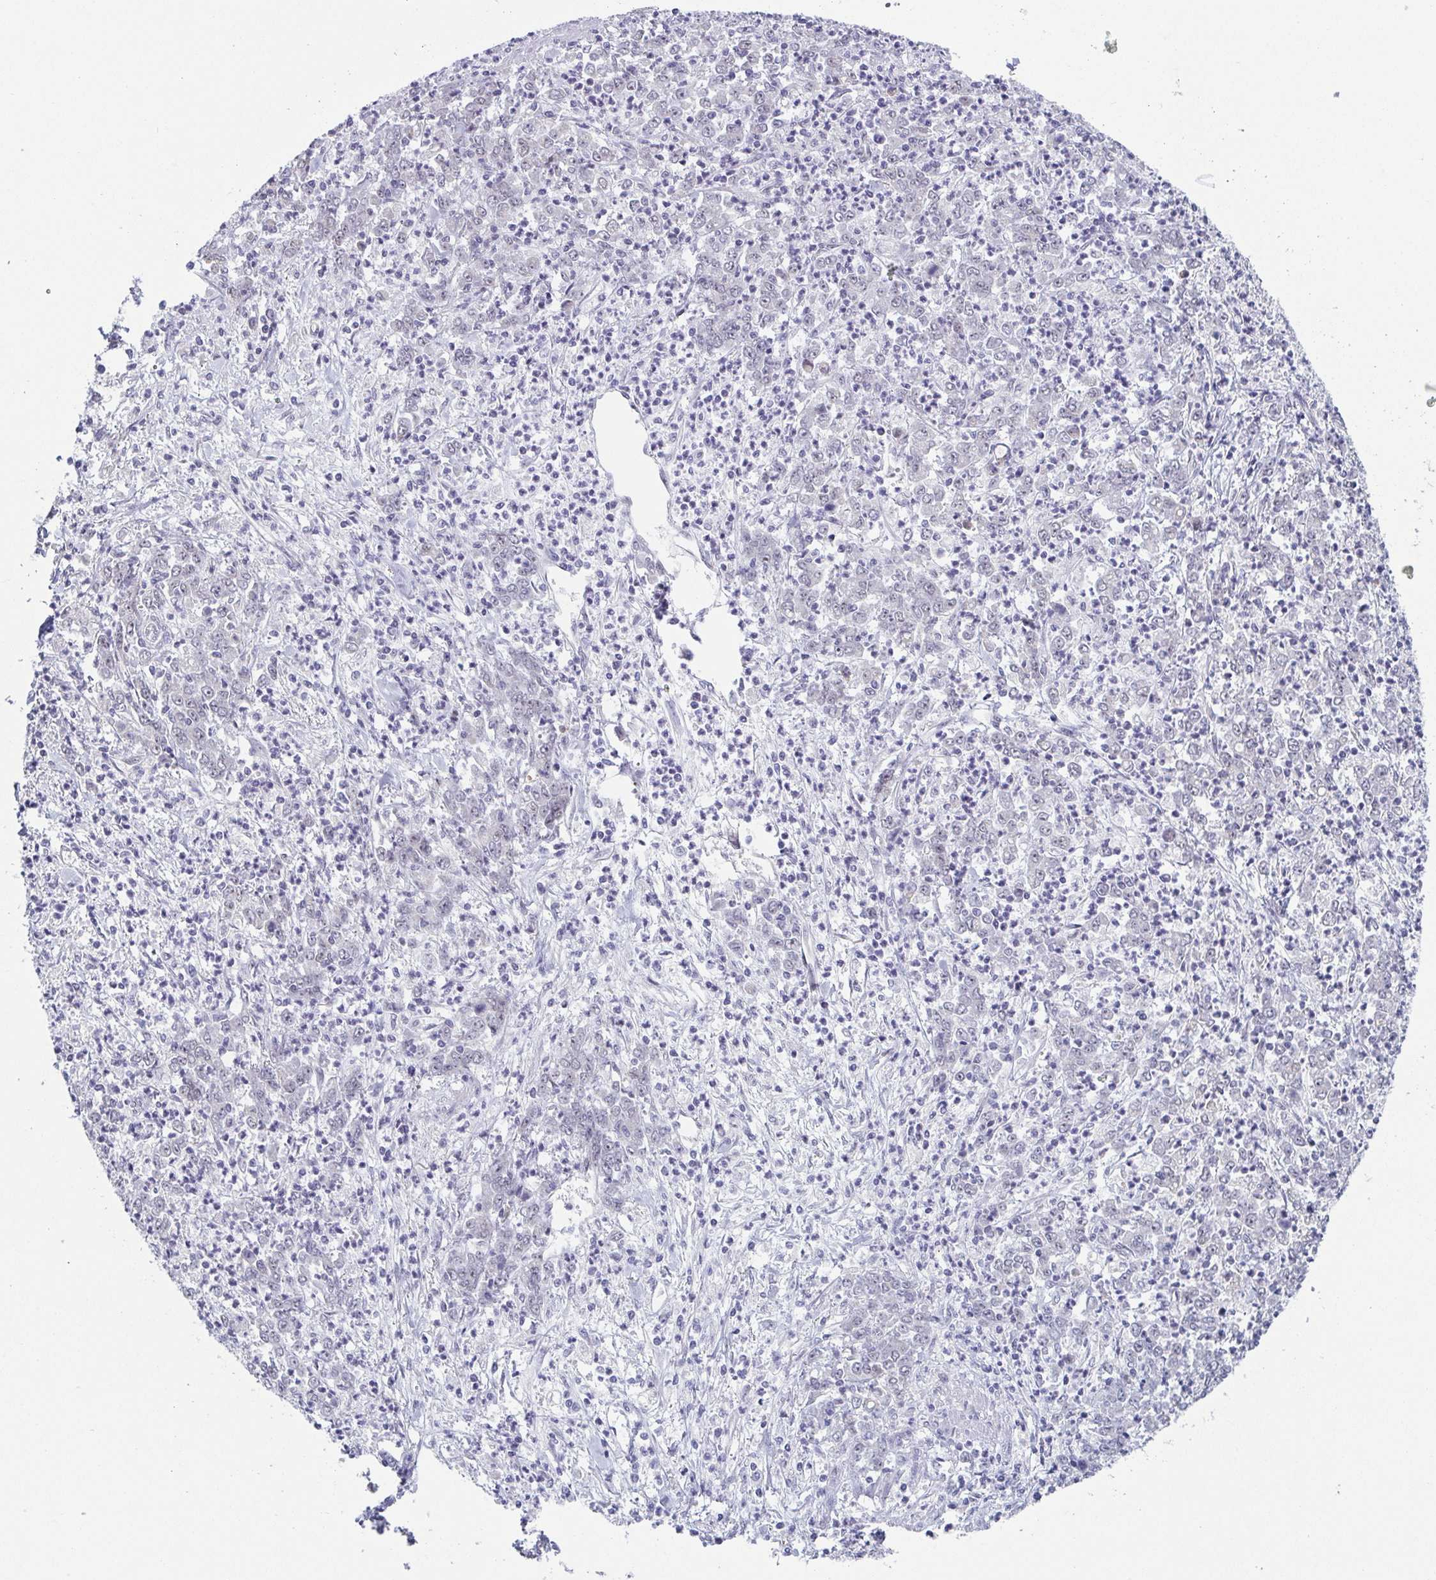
{"staining": {"intensity": "negative", "quantity": "none", "location": "none"}, "tissue": "stomach cancer", "cell_type": "Tumor cells", "image_type": "cancer", "snomed": [{"axis": "morphology", "description": "Adenocarcinoma, NOS"}, {"axis": "topography", "description": "Stomach, lower"}], "caption": "IHC photomicrograph of stomach cancer (adenocarcinoma) stained for a protein (brown), which demonstrates no expression in tumor cells. Brightfield microscopy of immunohistochemistry stained with DAB (brown) and hematoxylin (blue), captured at high magnification.", "gene": "EXOSC7", "patient": {"sex": "female", "age": 71}}